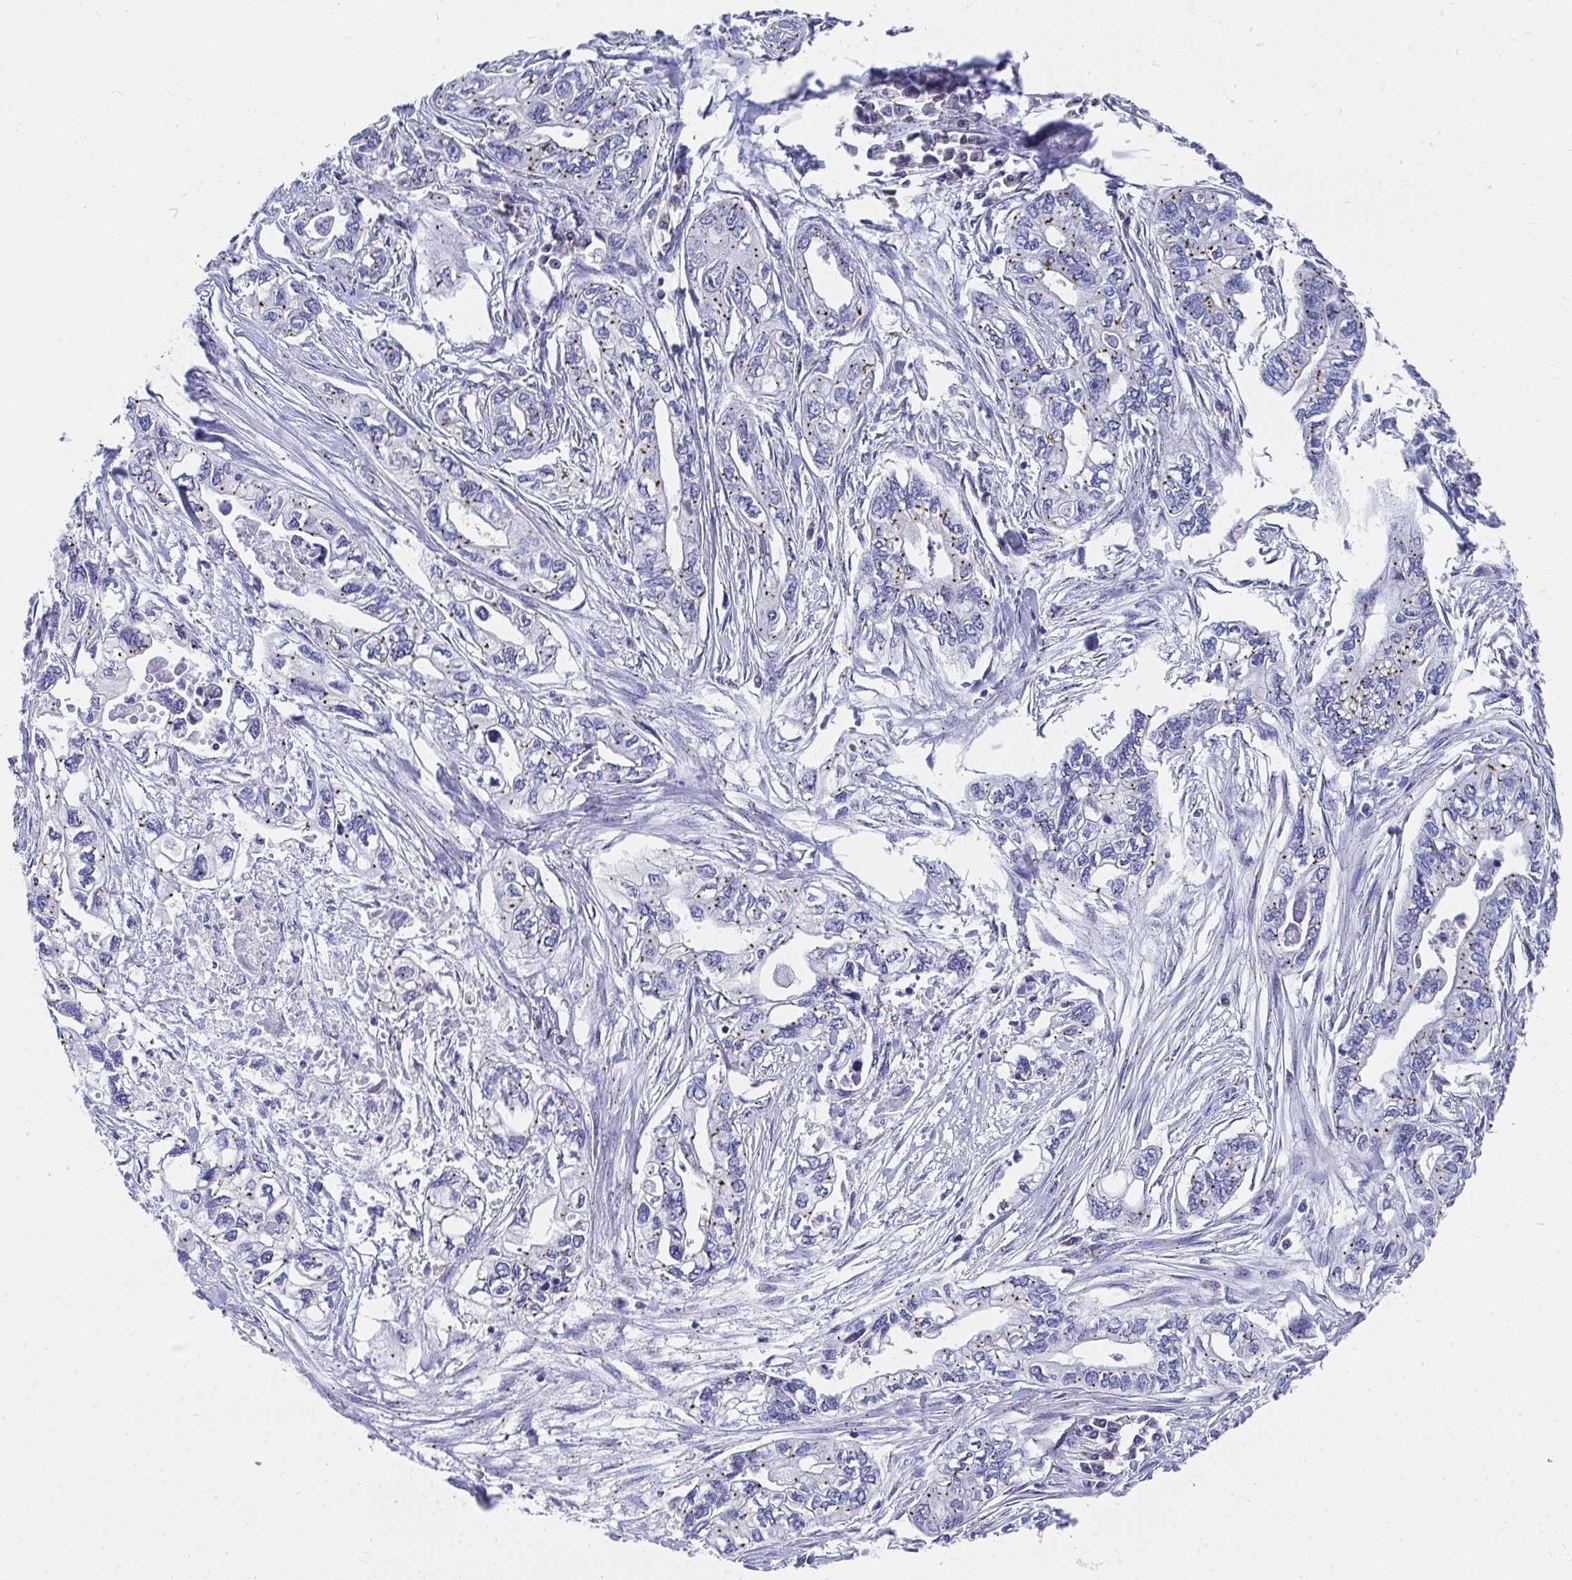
{"staining": {"intensity": "weak", "quantity": "25%-75%", "location": "cytoplasmic/membranous"}, "tissue": "pancreatic cancer", "cell_type": "Tumor cells", "image_type": "cancer", "snomed": [{"axis": "morphology", "description": "Adenocarcinoma, NOS"}, {"axis": "topography", "description": "Pancreas"}], "caption": "Pancreatic cancer tissue exhibits weak cytoplasmic/membranous positivity in approximately 25%-75% of tumor cells", "gene": "TMPRSS2", "patient": {"sex": "male", "age": 68}}